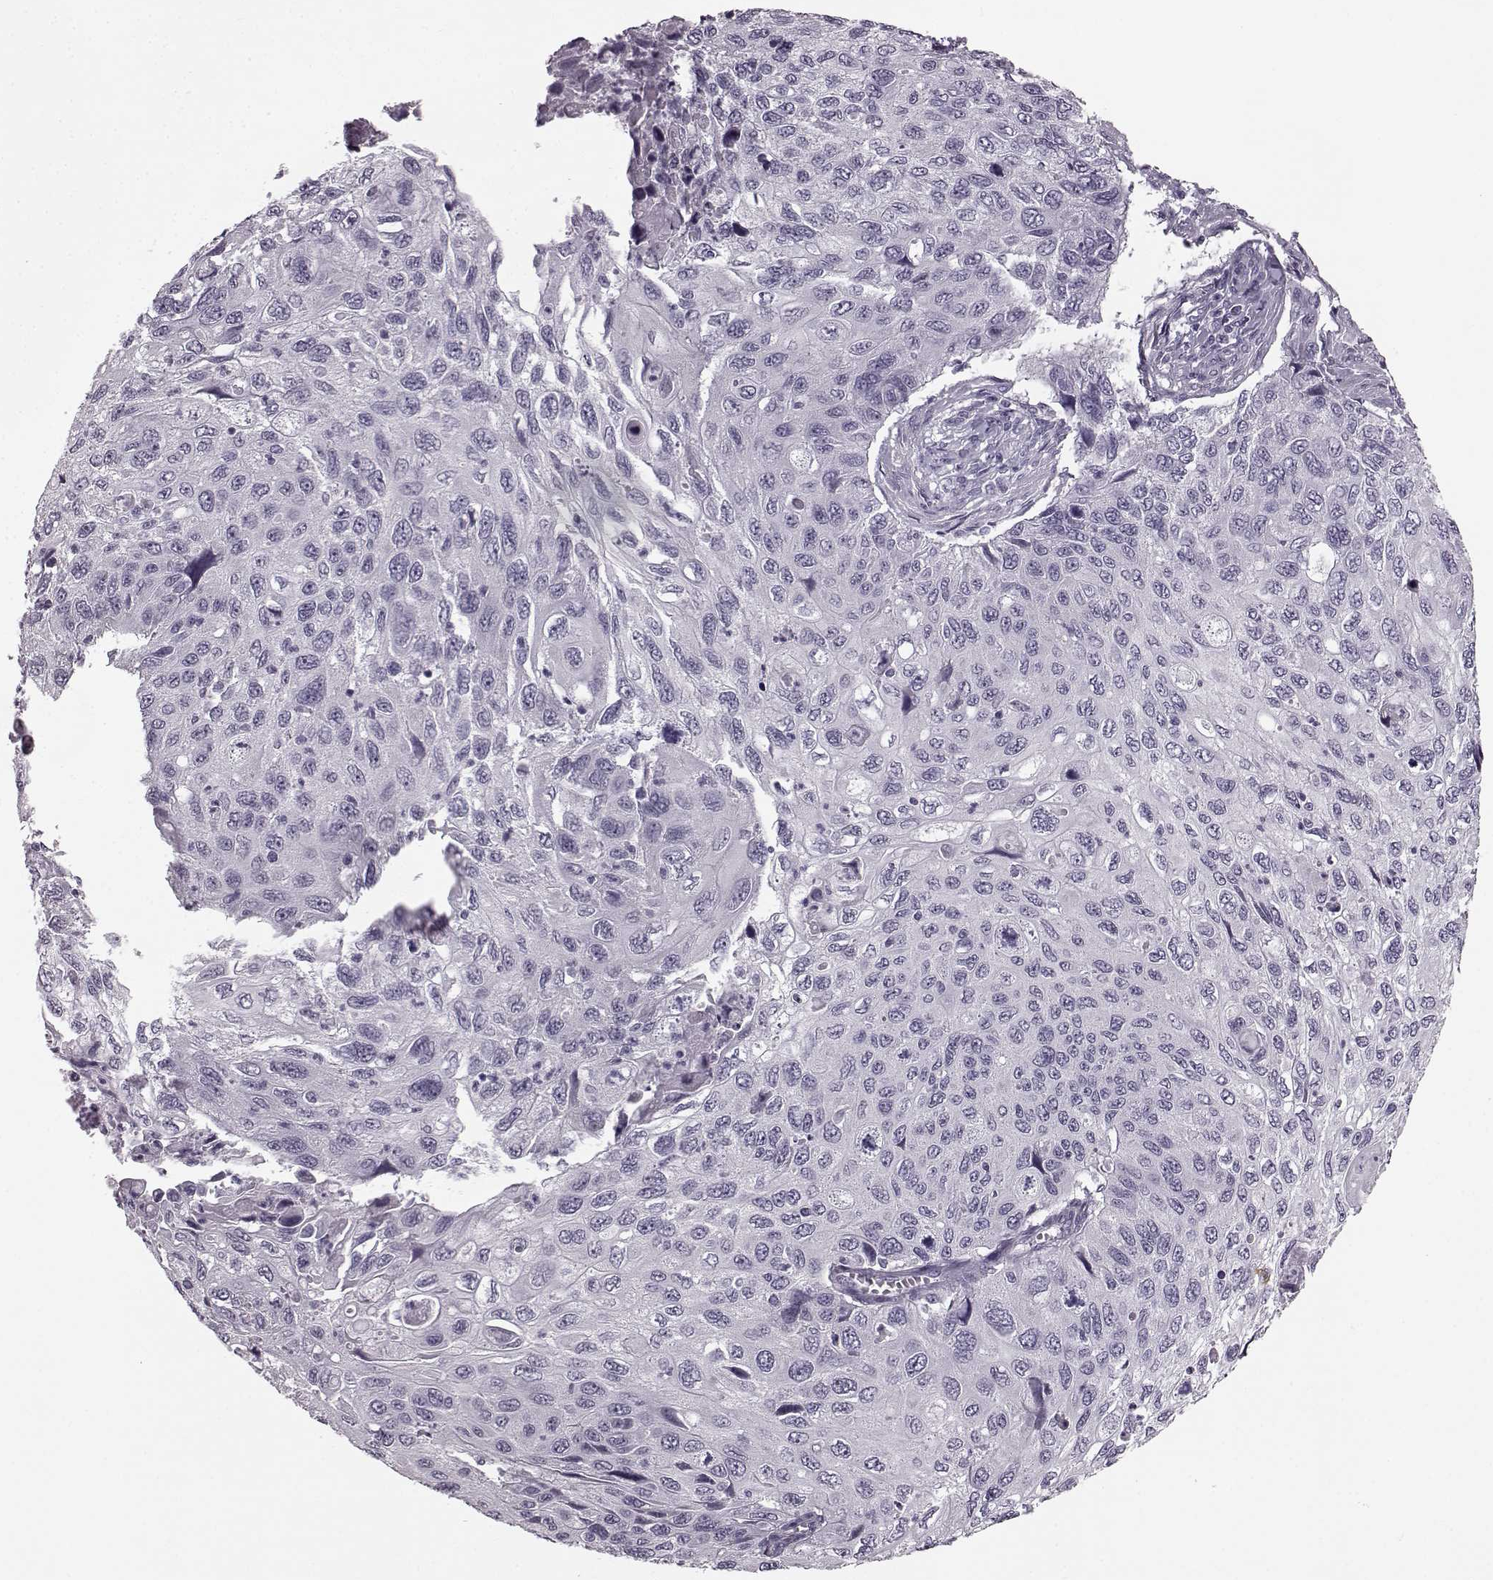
{"staining": {"intensity": "negative", "quantity": "none", "location": "none"}, "tissue": "cervical cancer", "cell_type": "Tumor cells", "image_type": "cancer", "snomed": [{"axis": "morphology", "description": "Squamous cell carcinoma, NOS"}, {"axis": "topography", "description": "Cervix"}], "caption": "Tumor cells show no significant protein positivity in squamous cell carcinoma (cervical). The staining was performed using DAB to visualize the protein expression in brown, while the nuclei were stained in blue with hematoxylin (Magnification: 20x).", "gene": "SEMG2", "patient": {"sex": "female", "age": 70}}